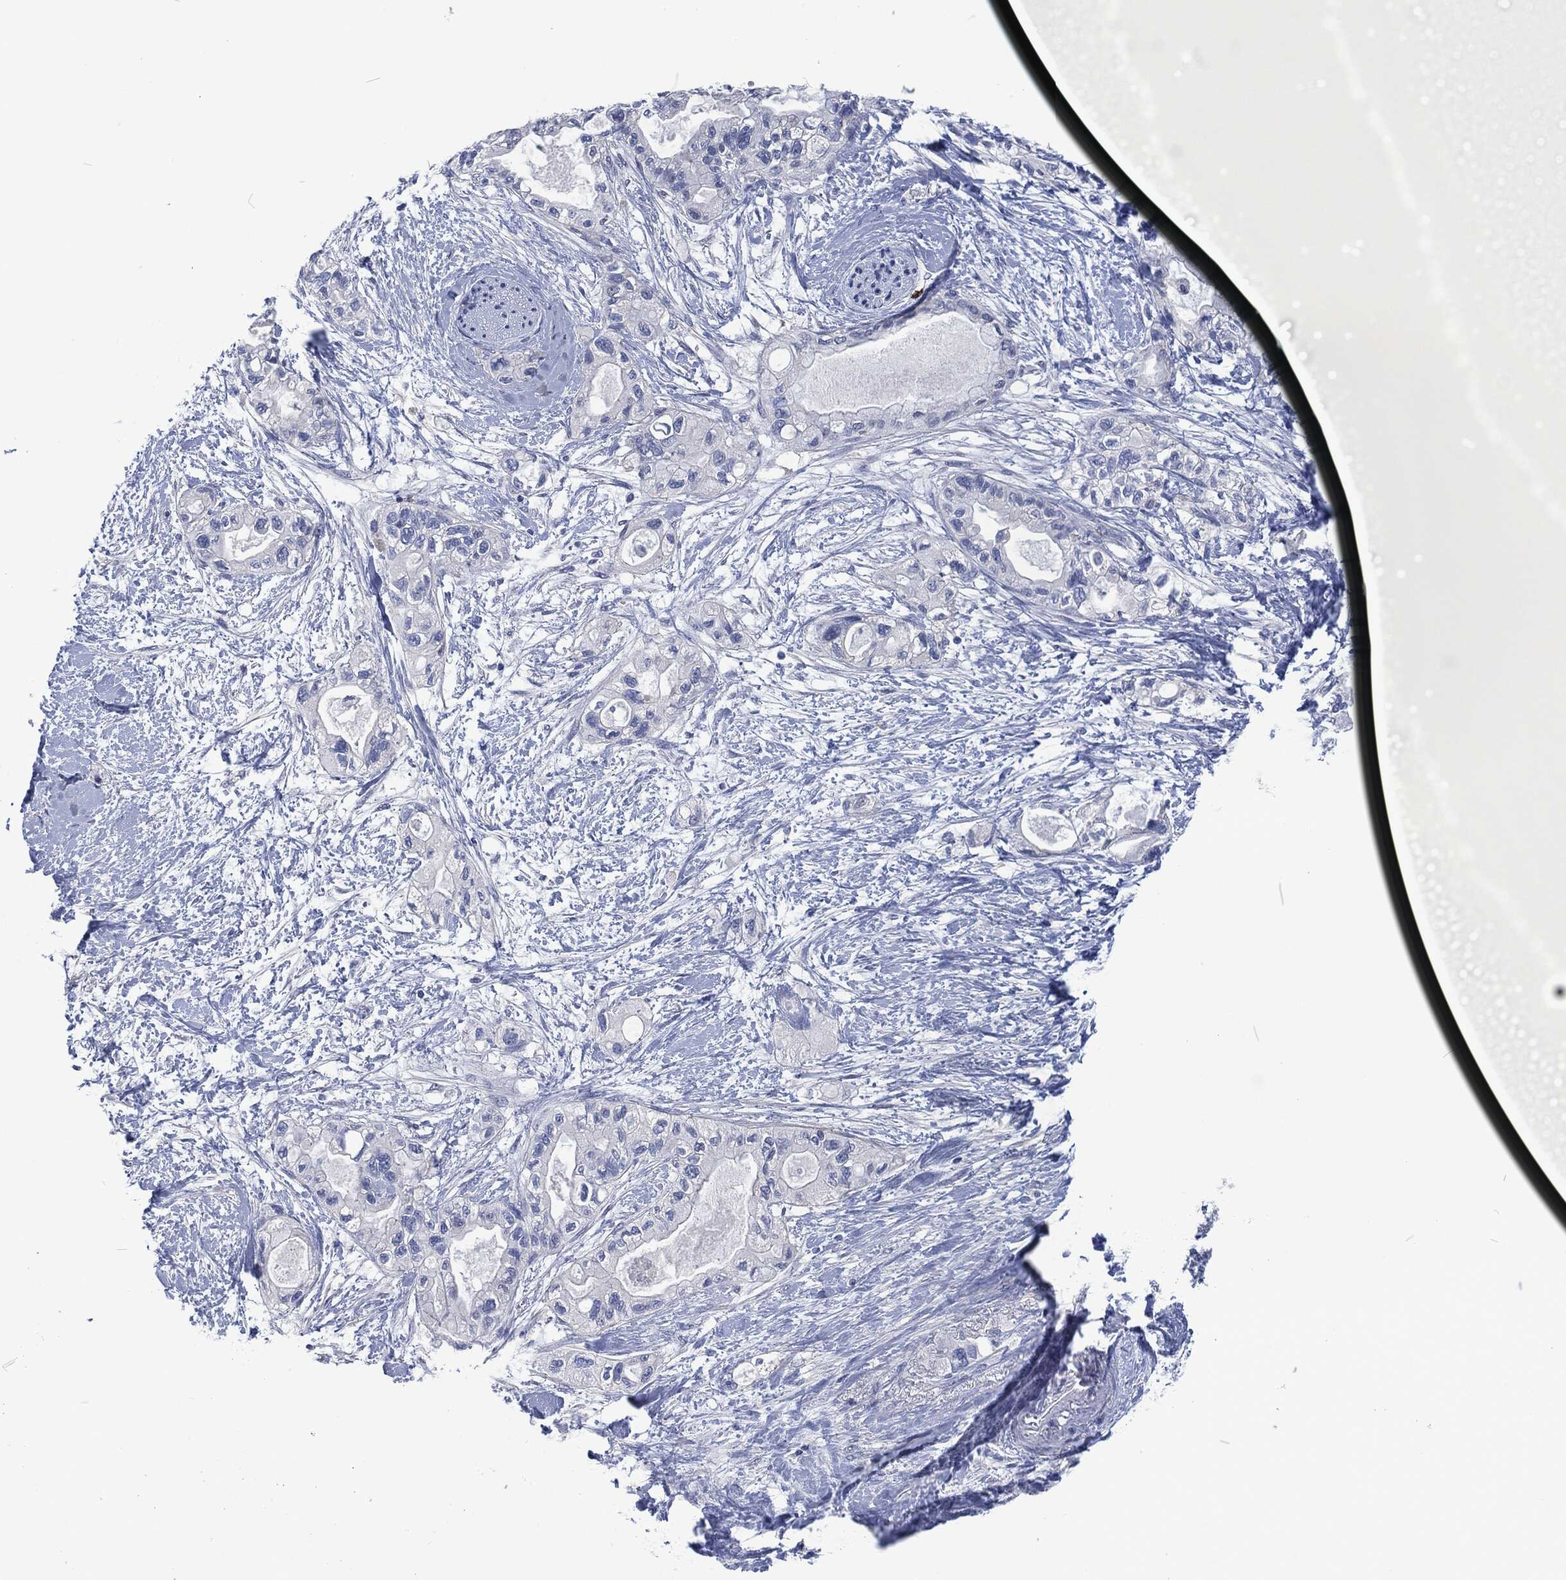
{"staining": {"intensity": "negative", "quantity": "none", "location": "none"}, "tissue": "pancreatic cancer", "cell_type": "Tumor cells", "image_type": "cancer", "snomed": [{"axis": "morphology", "description": "Adenocarcinoma, NOS"}, {"axis": "topography", "description": "Pancreas"}], "caption": "Immunohistochemical staining of human pancreatic cancer (adenocarcinoma) reveals no significant staining in tumor cells.", "gene": "MPO", "patient": {"sex": "female", "age": 56}}